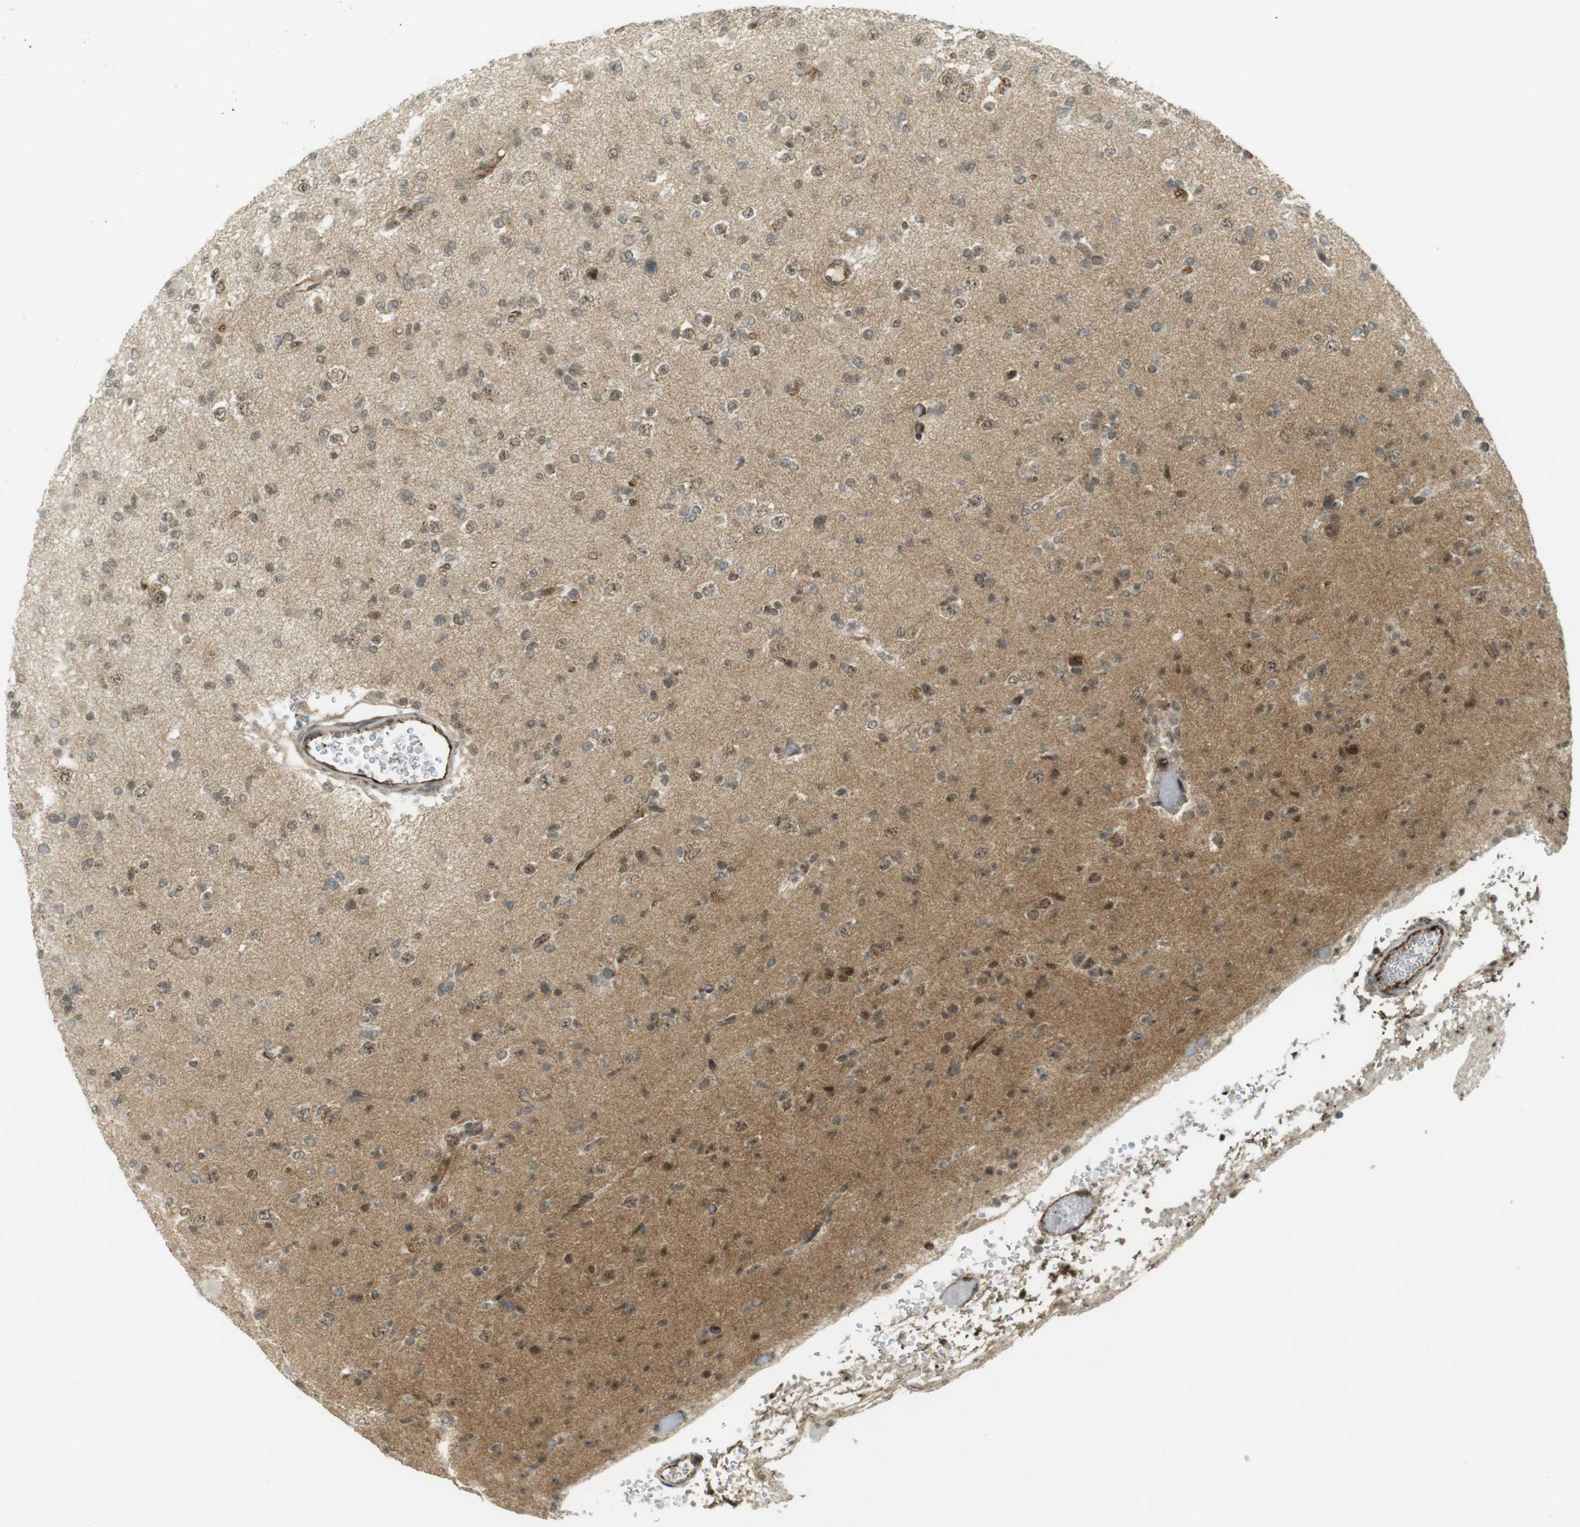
{"staining": {"intensity": "weak", "quantity": ">75%", "location": "nuclear"}, "tissue": "glioma", "cell_type": "Tumor cells", "image_type": "cancer", "snomed": [{"axis": "morphology", "description": "Glioma, malignant, Low grade"}, {"axis": "topography", "description": "Brain"}], "caption": "Tumor cells display low levels of weak nuclear positivity in approximately >75% of cells in human glioma.", "gene": "PPP1R13B", "patient": {"sex": "female", "age": 22}}